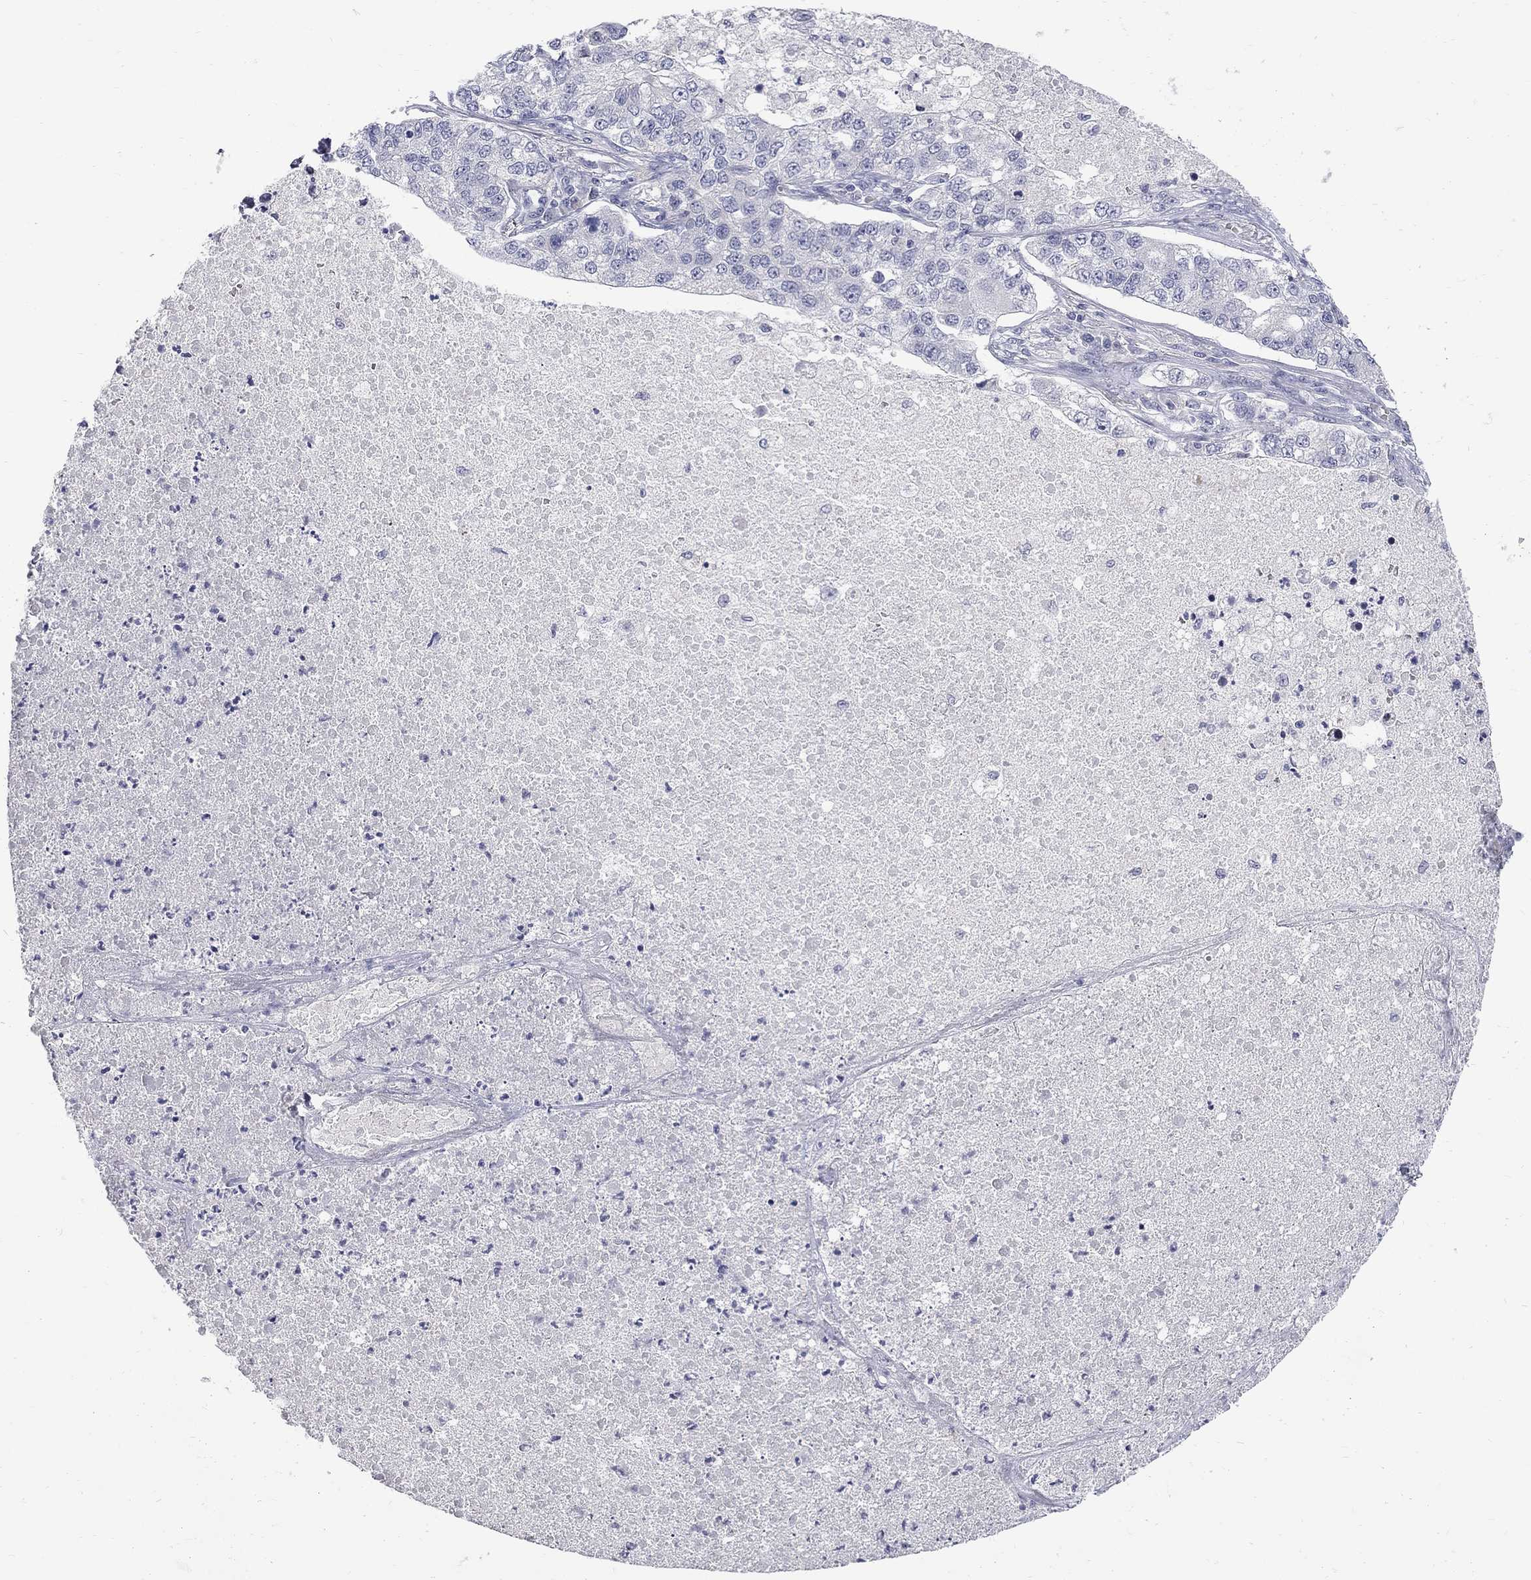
{"staining": {"intensity": "negative", "quantity": "none", "location": "none"}, "tissue": "lung cancer", "cell_type": "Tumor cells", "image_type": "cancer", "snomed": [{"axis": "morphology", "description": "Adenocarcinoma, NOS"}, {"axis": "topography", "description": "Lung"}], "caption": "Immunohistochemistry (IHC) histopathology image of neoplastic tissue: human lung cancer (adenocarcinoma) stained with DAB displays no significant protein positivity in tumor cells. (Brightfield microscopy of DAB immunohistochemistry at high magnification).", "gene": "CTNND2", "patient": {"sex": "male", "age": 49}}